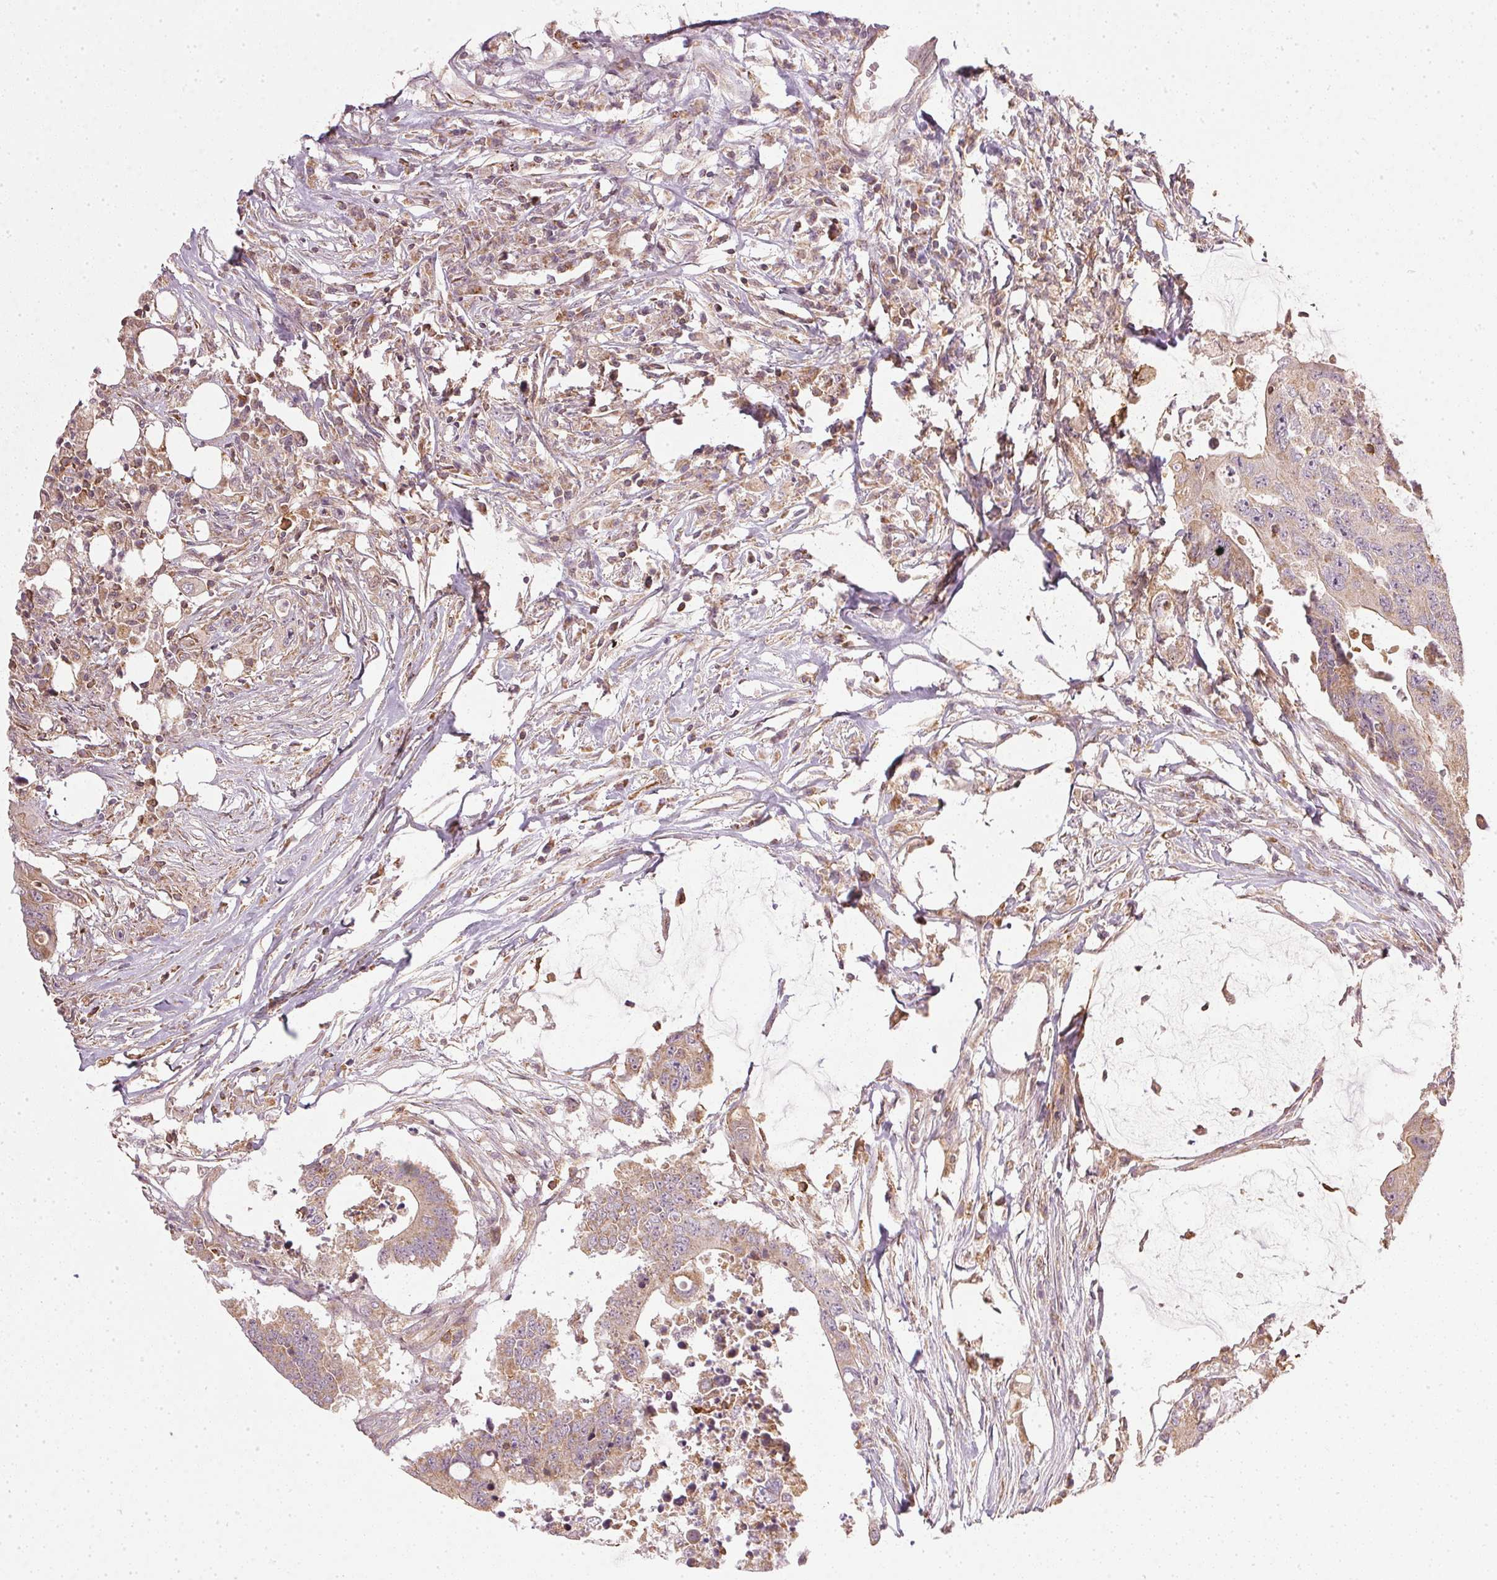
{"staining": {"intensity": "weak", "quantity": ">75%", "location": "cytoplasmic/membranous"}, "tissue": "colorectal cancer", "cell_type": "Tumor cells", "image_type": "cancer", "snomed": [{"axis": "morphology", "description": "Adenocarcinoma, NOS"}, {"axis": "topography", "description": "Colon"}], "caption": "A low amount of weak cytoplasmic/membranous positivity is appreciated in about >75% of tumor cells in colorectal cancer (adenocarcinoma) tissue.", "gene": "NADK2", "patient": {"sex": "male", "age": 71}}